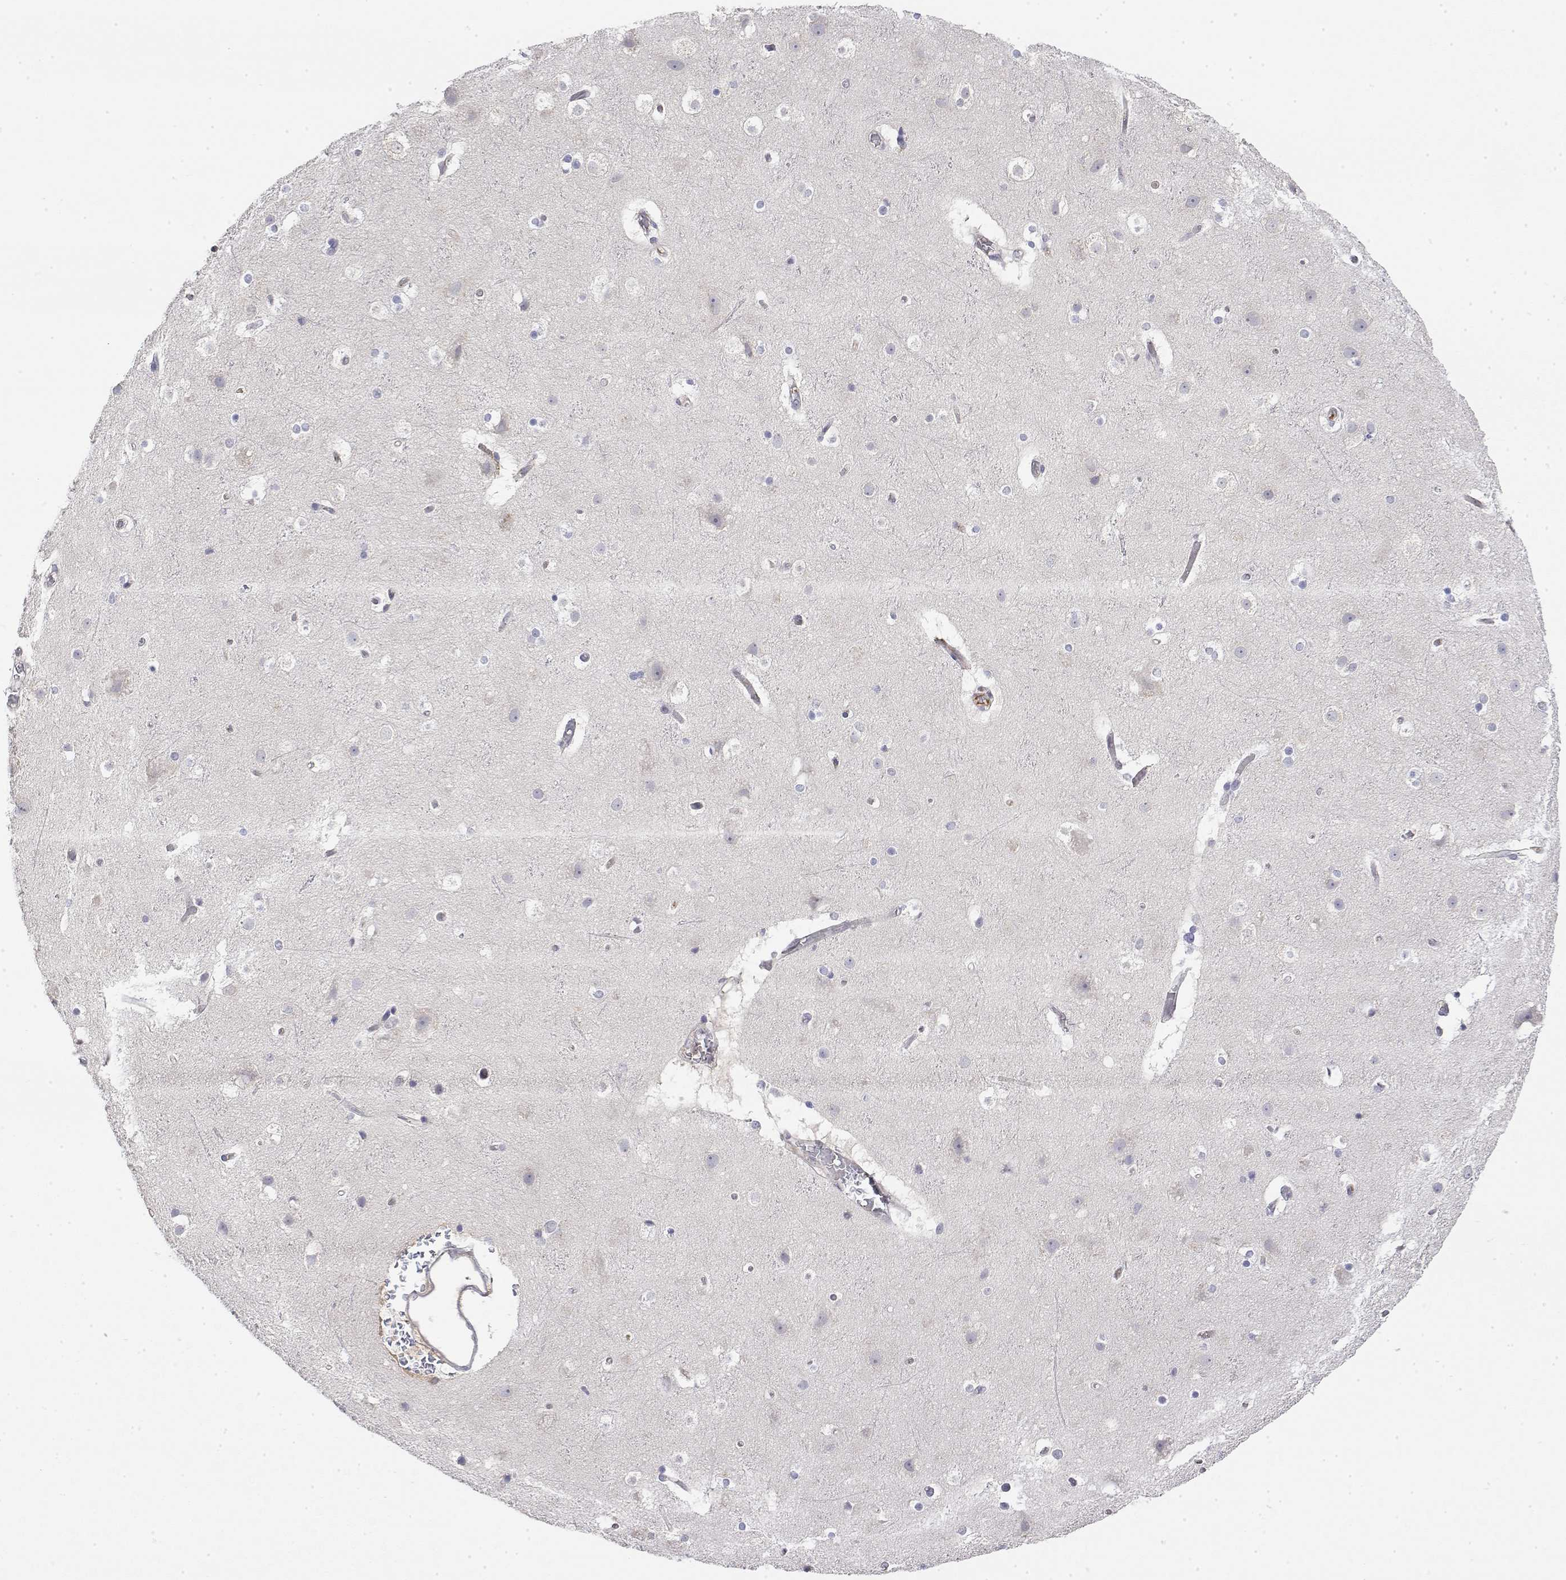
{"staining": {"intensity": "negative", "quantity": "none", "location": "none"}, "tissue": "cerebral cortex", "cell_type": "Endothelial cells", "image_type": "normal", "snomed": [{"axis": "morphology", "description": "Normal tissue, NOS"}, {"axis": "topography", "description": "Cerebral cortex"}], "caption": "DAB immunohistochemical staining of normal human cerebral cortex reveals no significant staining in endothelial cells.", "gene": "IGFBP4", "patient": {"sex": "female", "age": 52}}